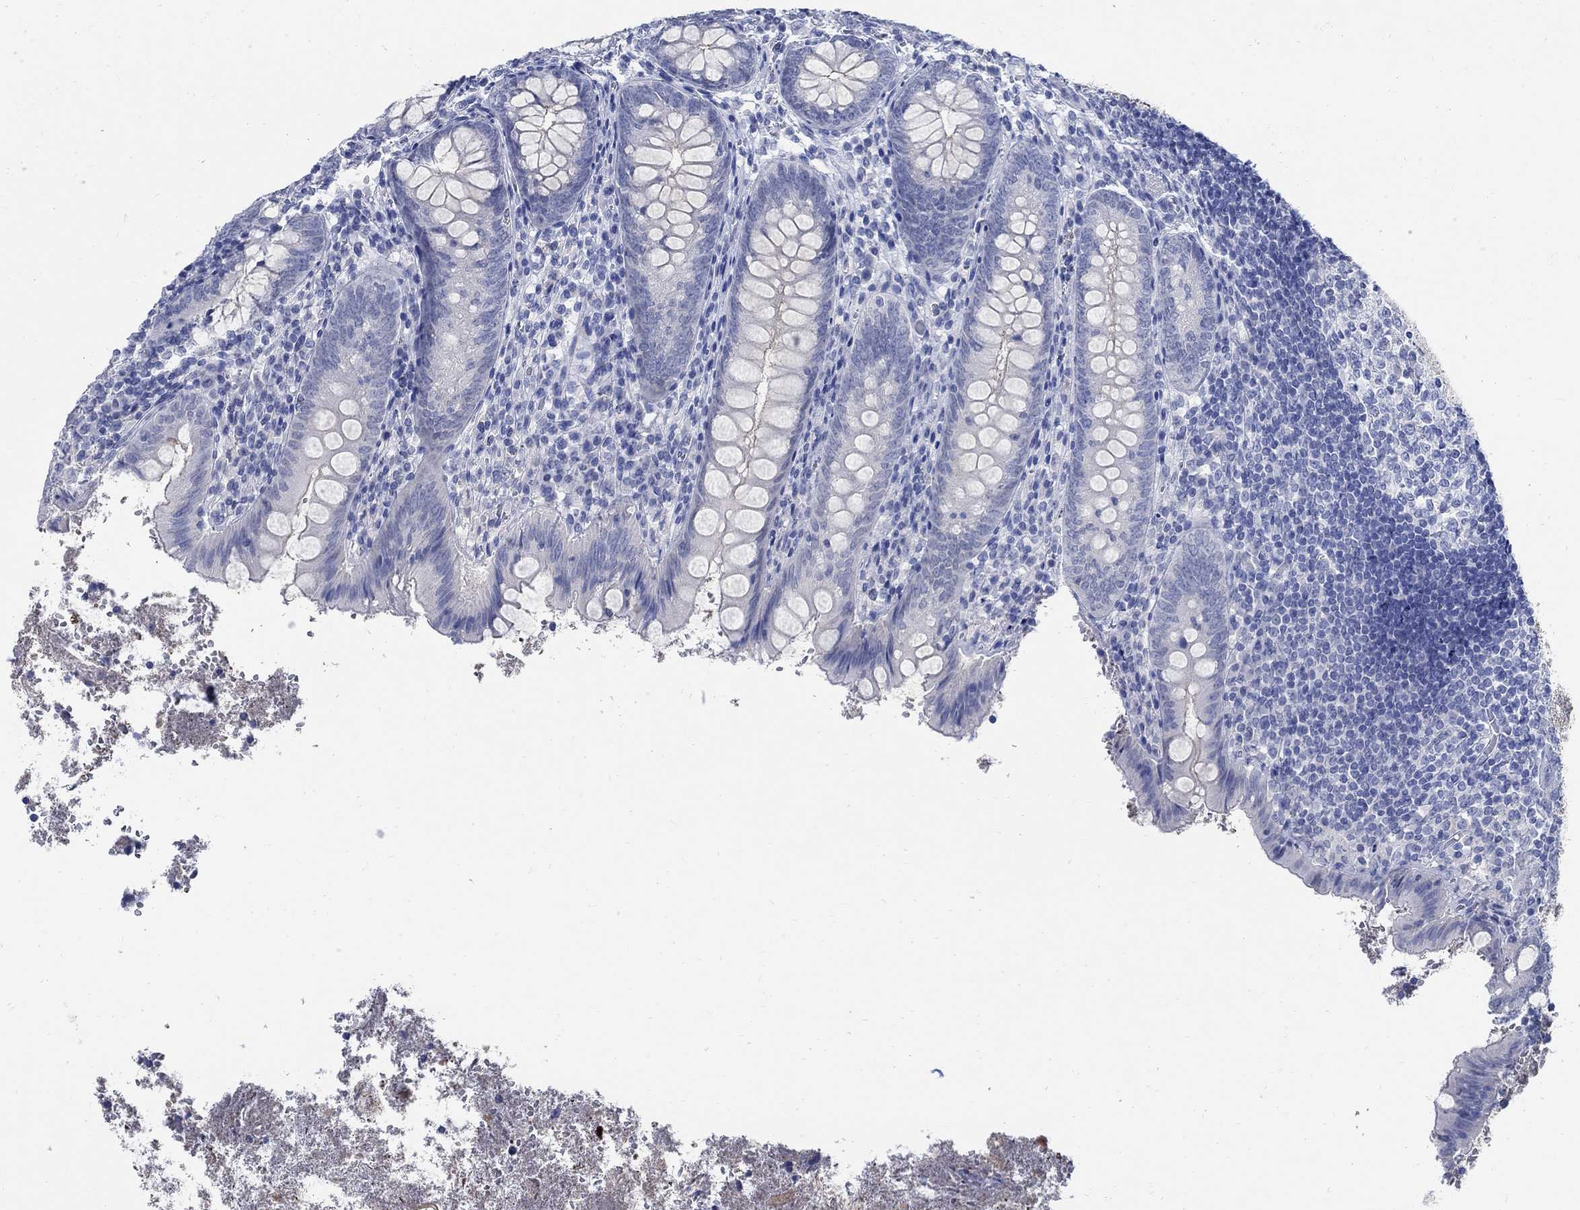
{"staining": {"intensity": "negative", "quantity": "none", "location": "none"}, "tissue": "appendix", "cell_type": "Glandular cells", "image_type": "normal", "snomed": [{"axis": "morphology", "description": "Normal tissue, NOS"}, {"axis": "topography", "description": "Appendix"}], "caption": "This is a image of immunohistochemistry (IHC) staining of benign appendix, which shows no positivity in glandular cells.", "gene": "CAMK2N1", "patient": {"sex": "female", "age": 23}}